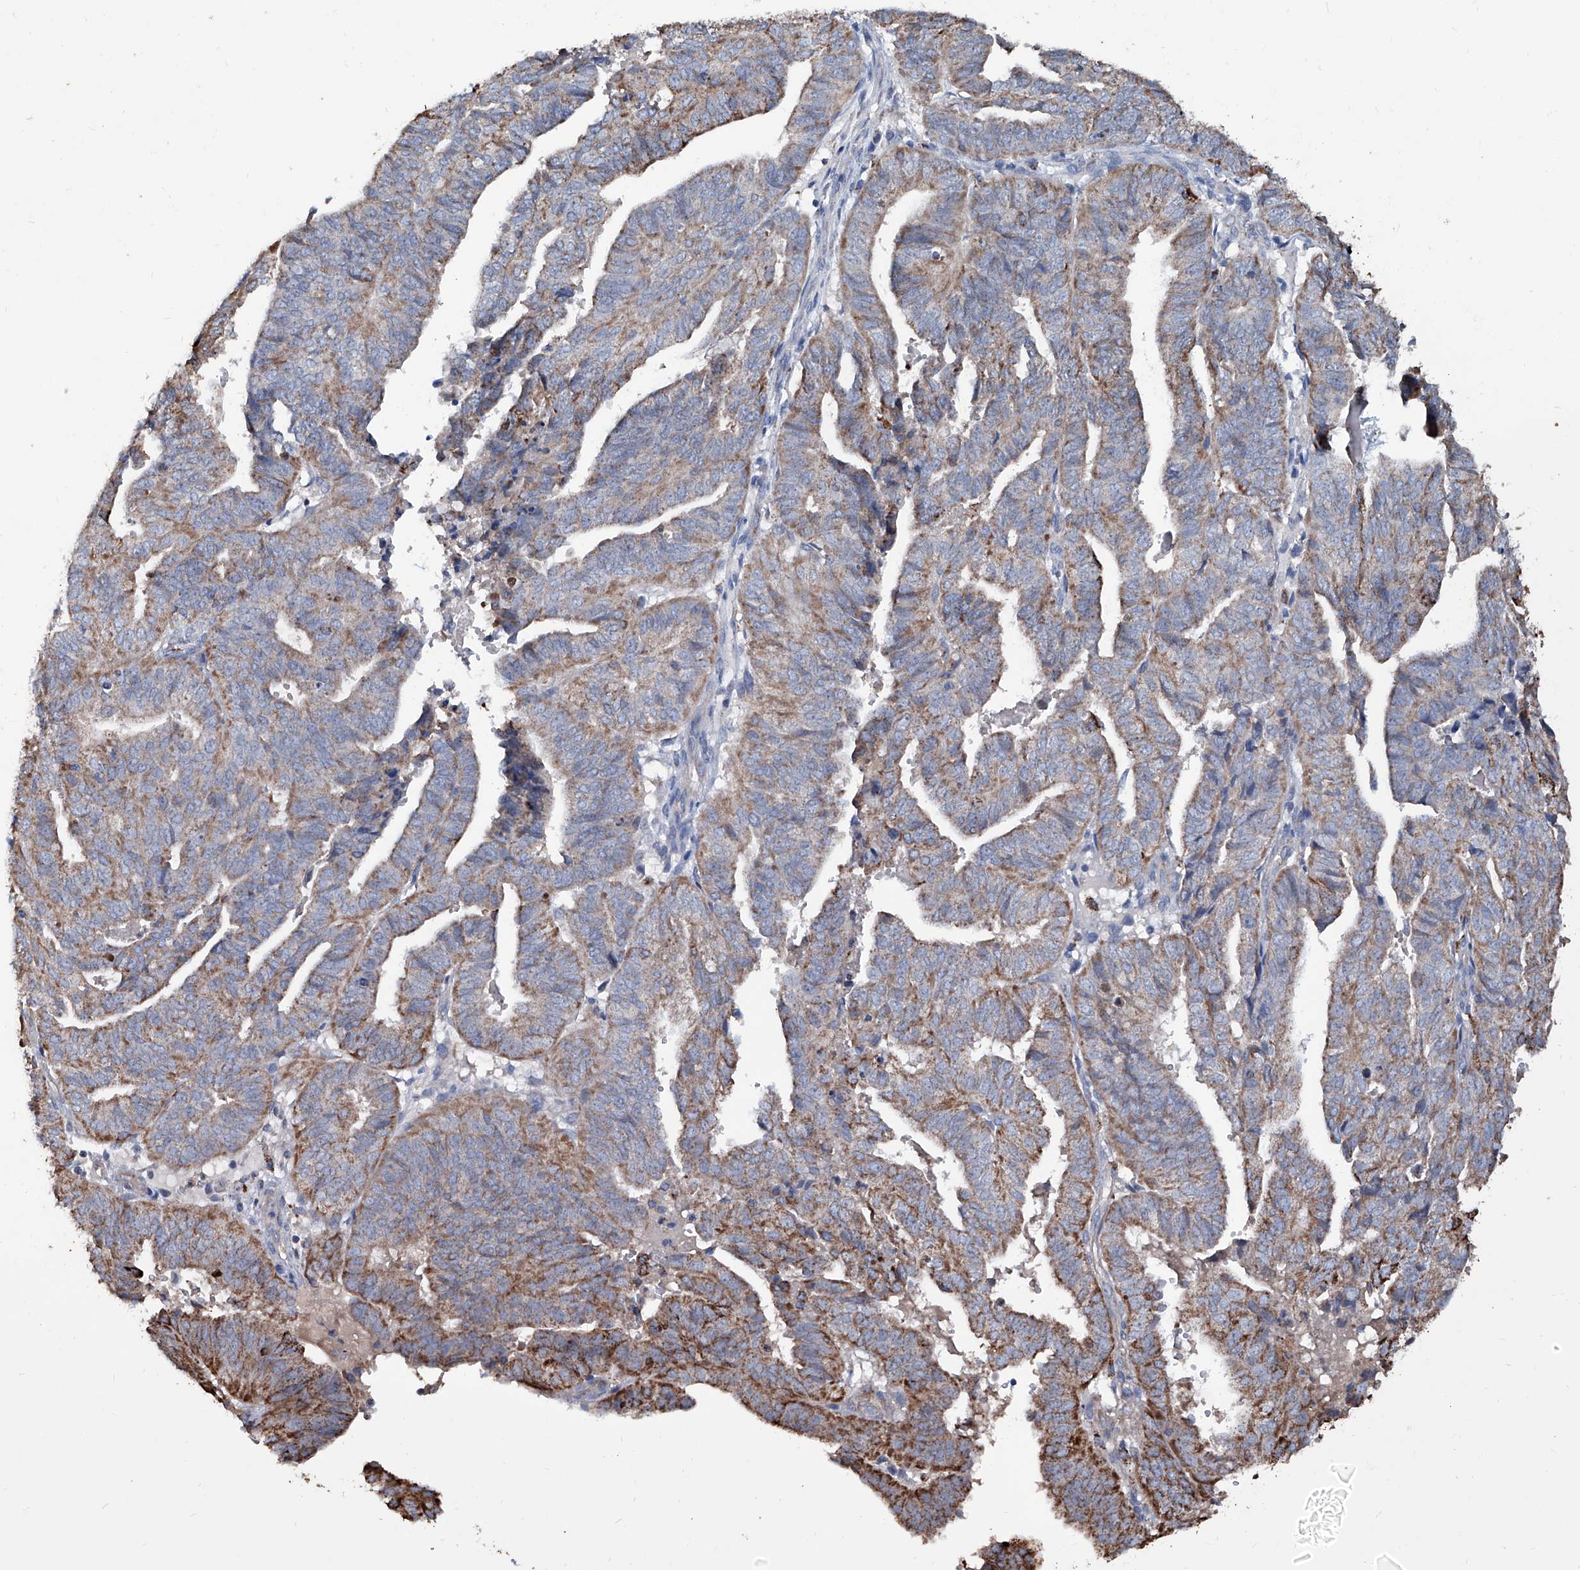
{"staining": {"intensity": "moderate", "quantity": ">75%", "location": "cytoplasmic/membranous"}, "tissue": "endometrial cancer", "cell_type": "Tumor cells", "image_type": "cancer", "snomed": [{"axis": "morphology", "description": "Adenocarcinoma, NOS"}, {"axis": "topography", "description": "Uterus"}], "caption": "Endometrial cancer stained with a brown dye demonstrates moderate cytoplasmic/membranous positive staining in approximately >75% of tumor cells.", "gene": "NHS", "patient": {"sex": "female", "age": 77}}